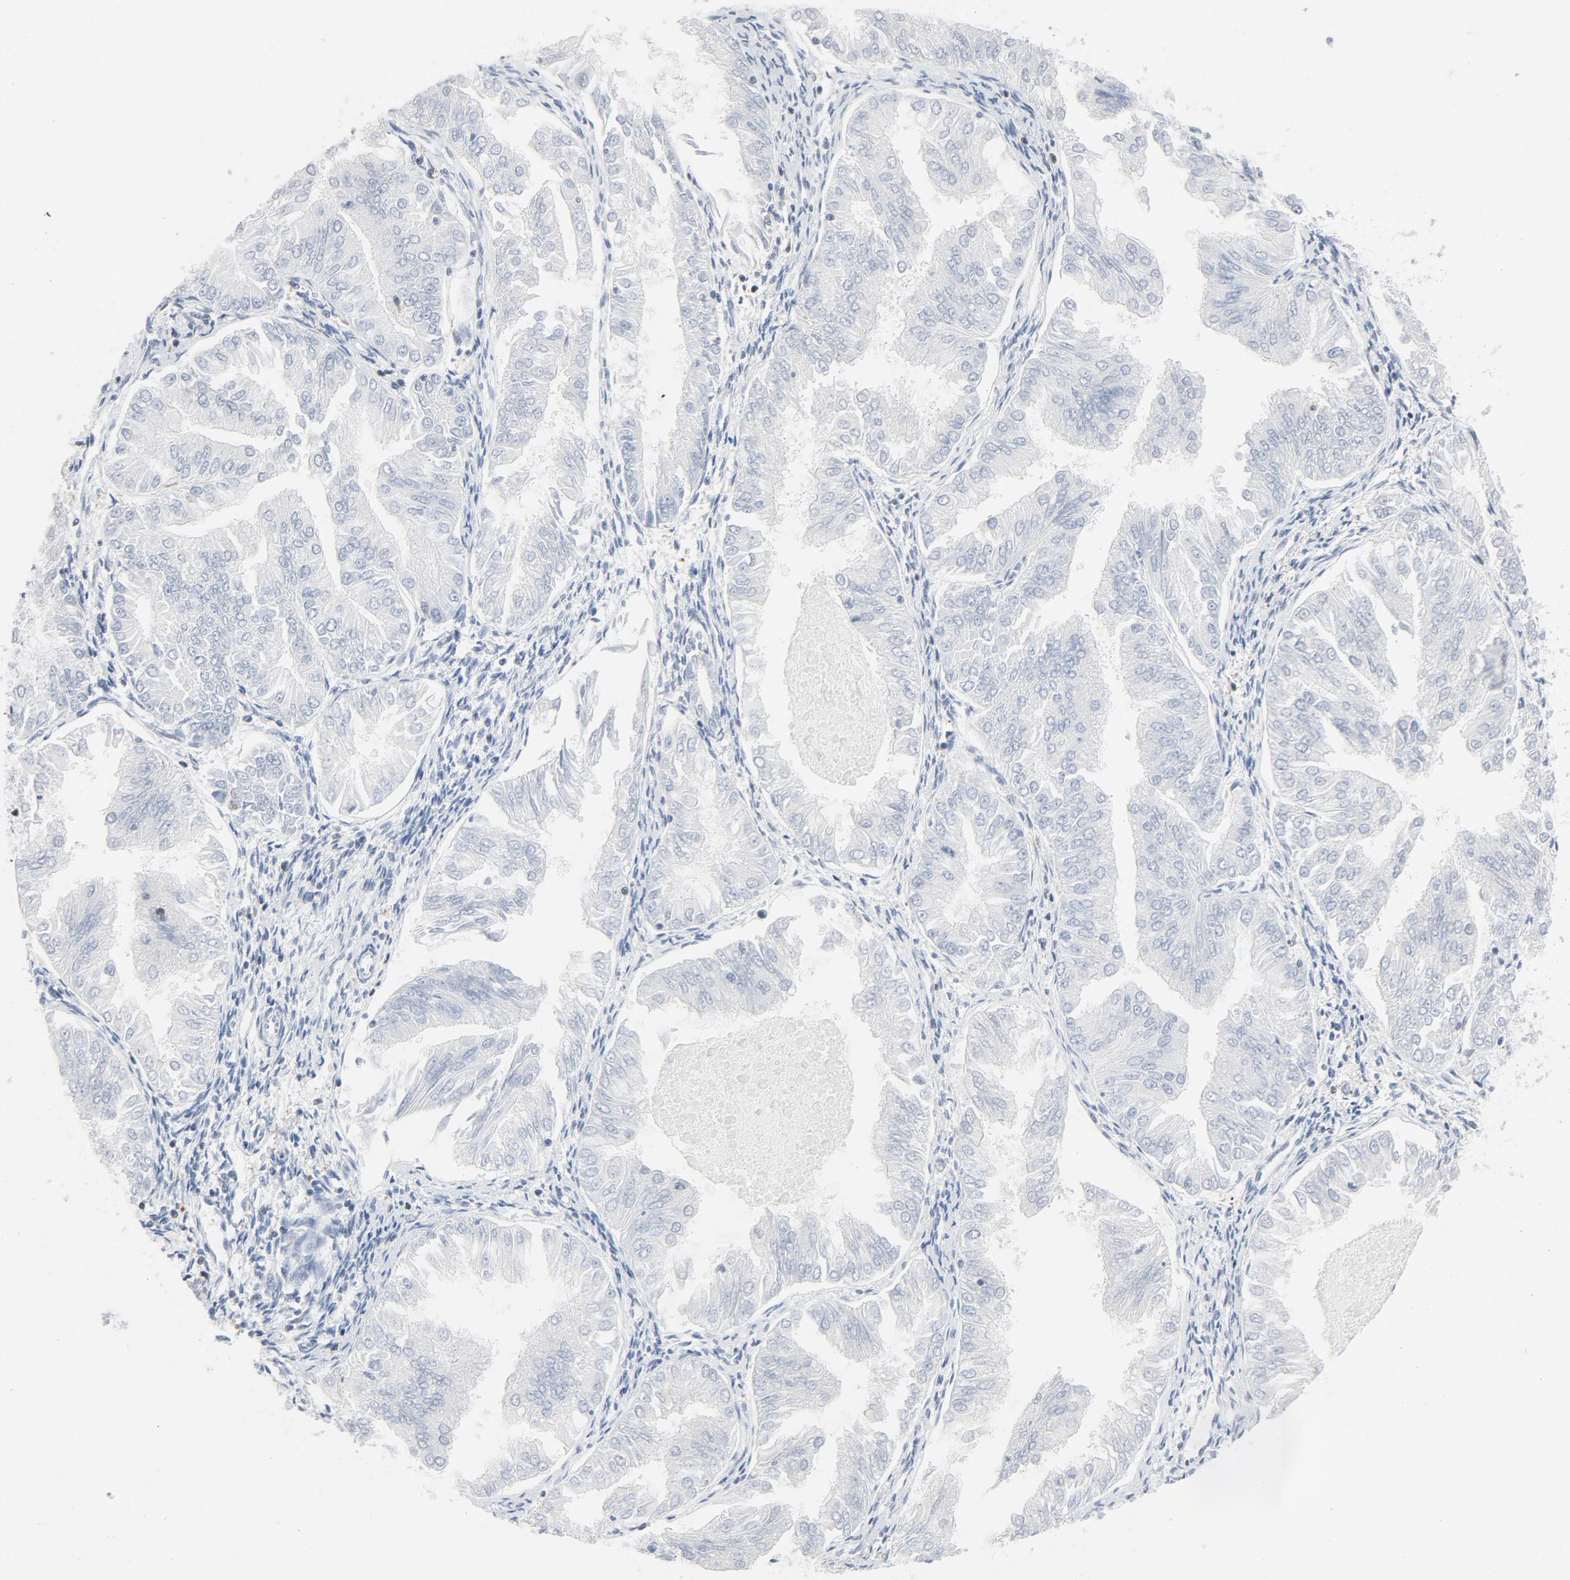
{"staining": {"intensity": "negative", "quantity": "none", "location": "none"}, "tissue": "endometrial cancer", "cell_type": "Tumor cells", "image_type": "cancer", "snomed": [{"axis": "morphology", "description": "Adenocarcinoma, NOS"}, {"axis": "topography", "description": "Endometrium"}], "caption": "Immunohistochemical staining of endometrial adenocarcinoma shows no significant positivity in tumor cells.", "gene": "LCP2", "patient": {"sex": "female", "age": 53}}